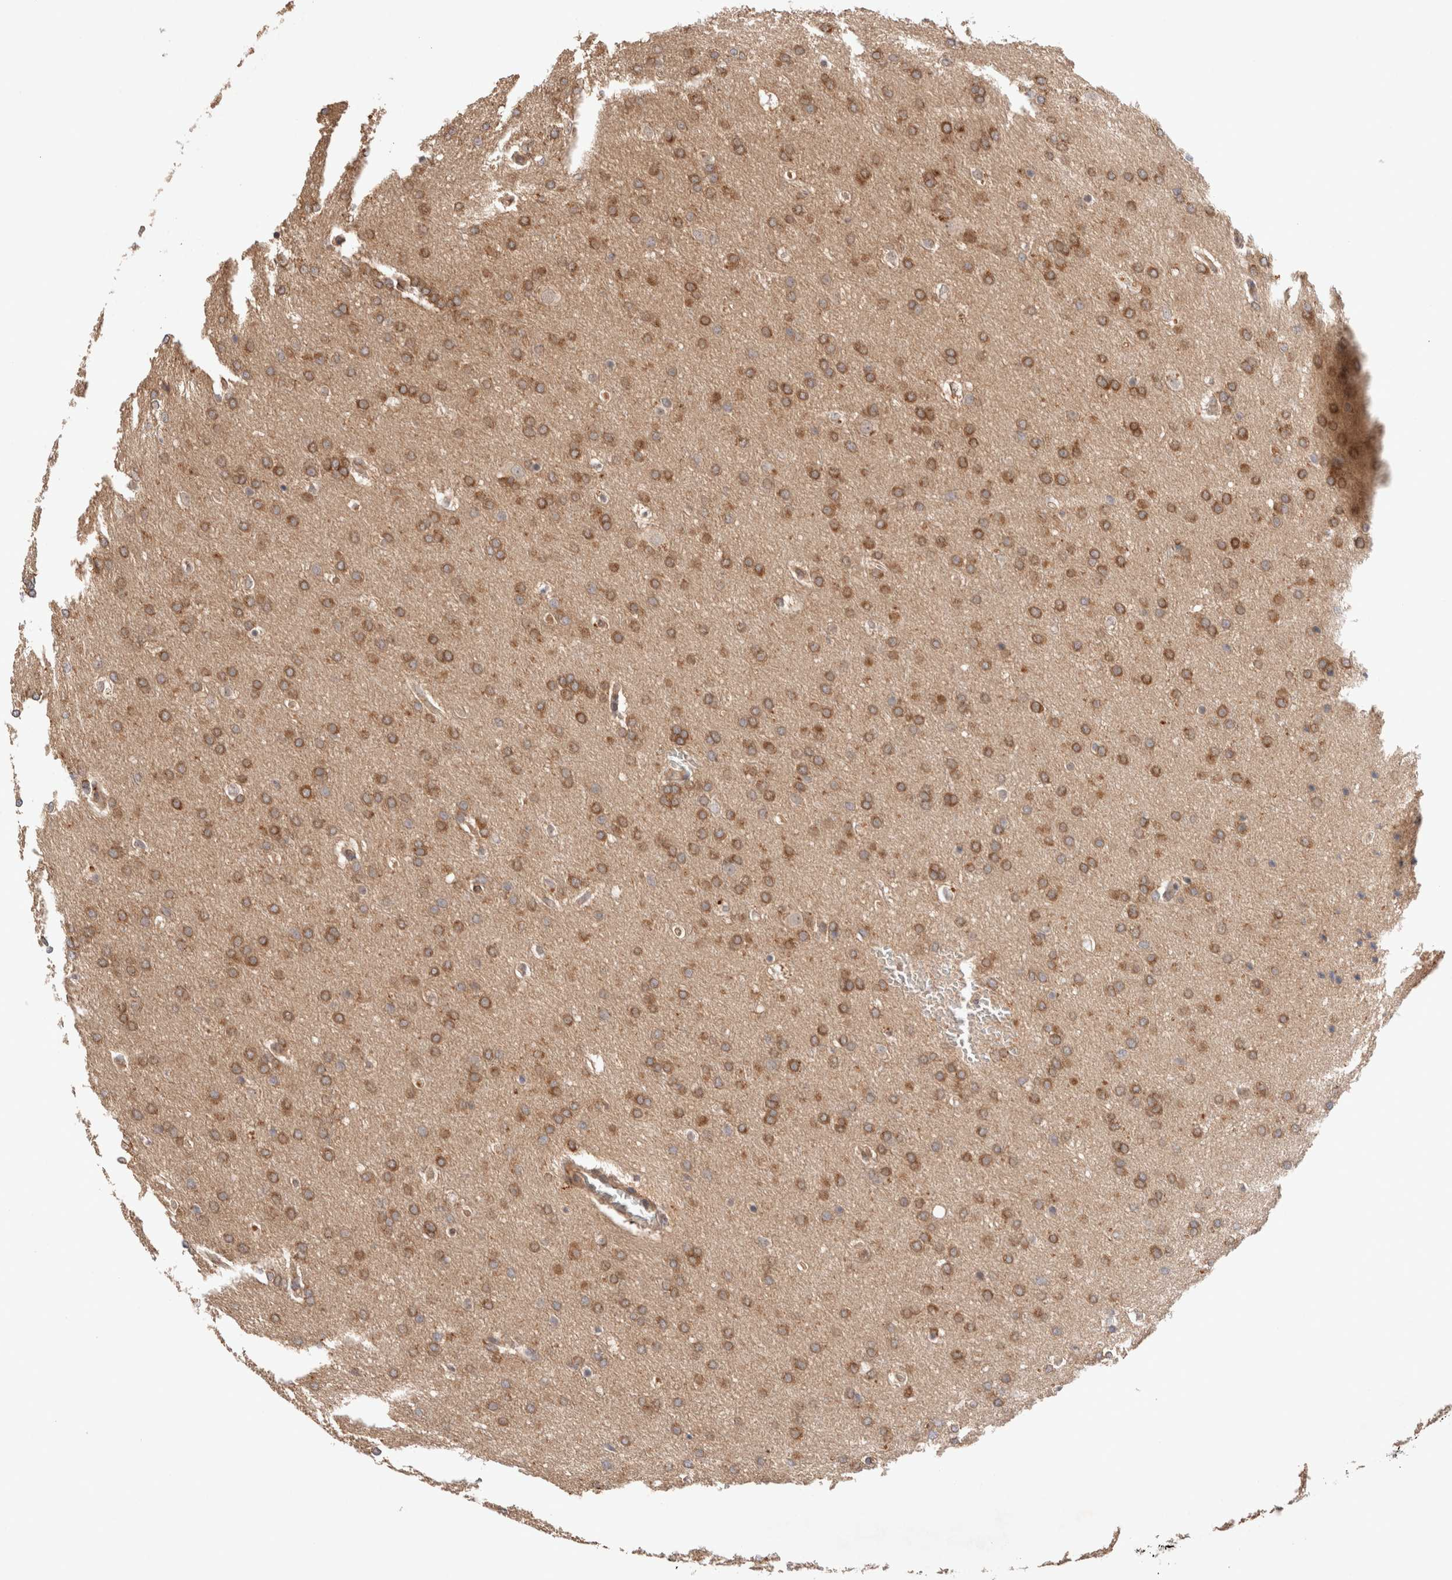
{"staining": {"intensity": "moderate", "quantity": ">75%", "location": "cytoplasmic/membranous"}, "tissue": "glioma", "cell_type": "Tumor cells", "image_type": "cancer", "snomed": [{"axis": "morphology", "description": "Glioma, malignant, Low grade"}, {"axis": "topography", "description": "Brain"}], "caption": "Glioma tissue displays moderate cytoplasmic/membranous staining in approximately >75% of tumor cells", "gene": "KLHL20", "patient": {"sex": "female", "age": 37}}